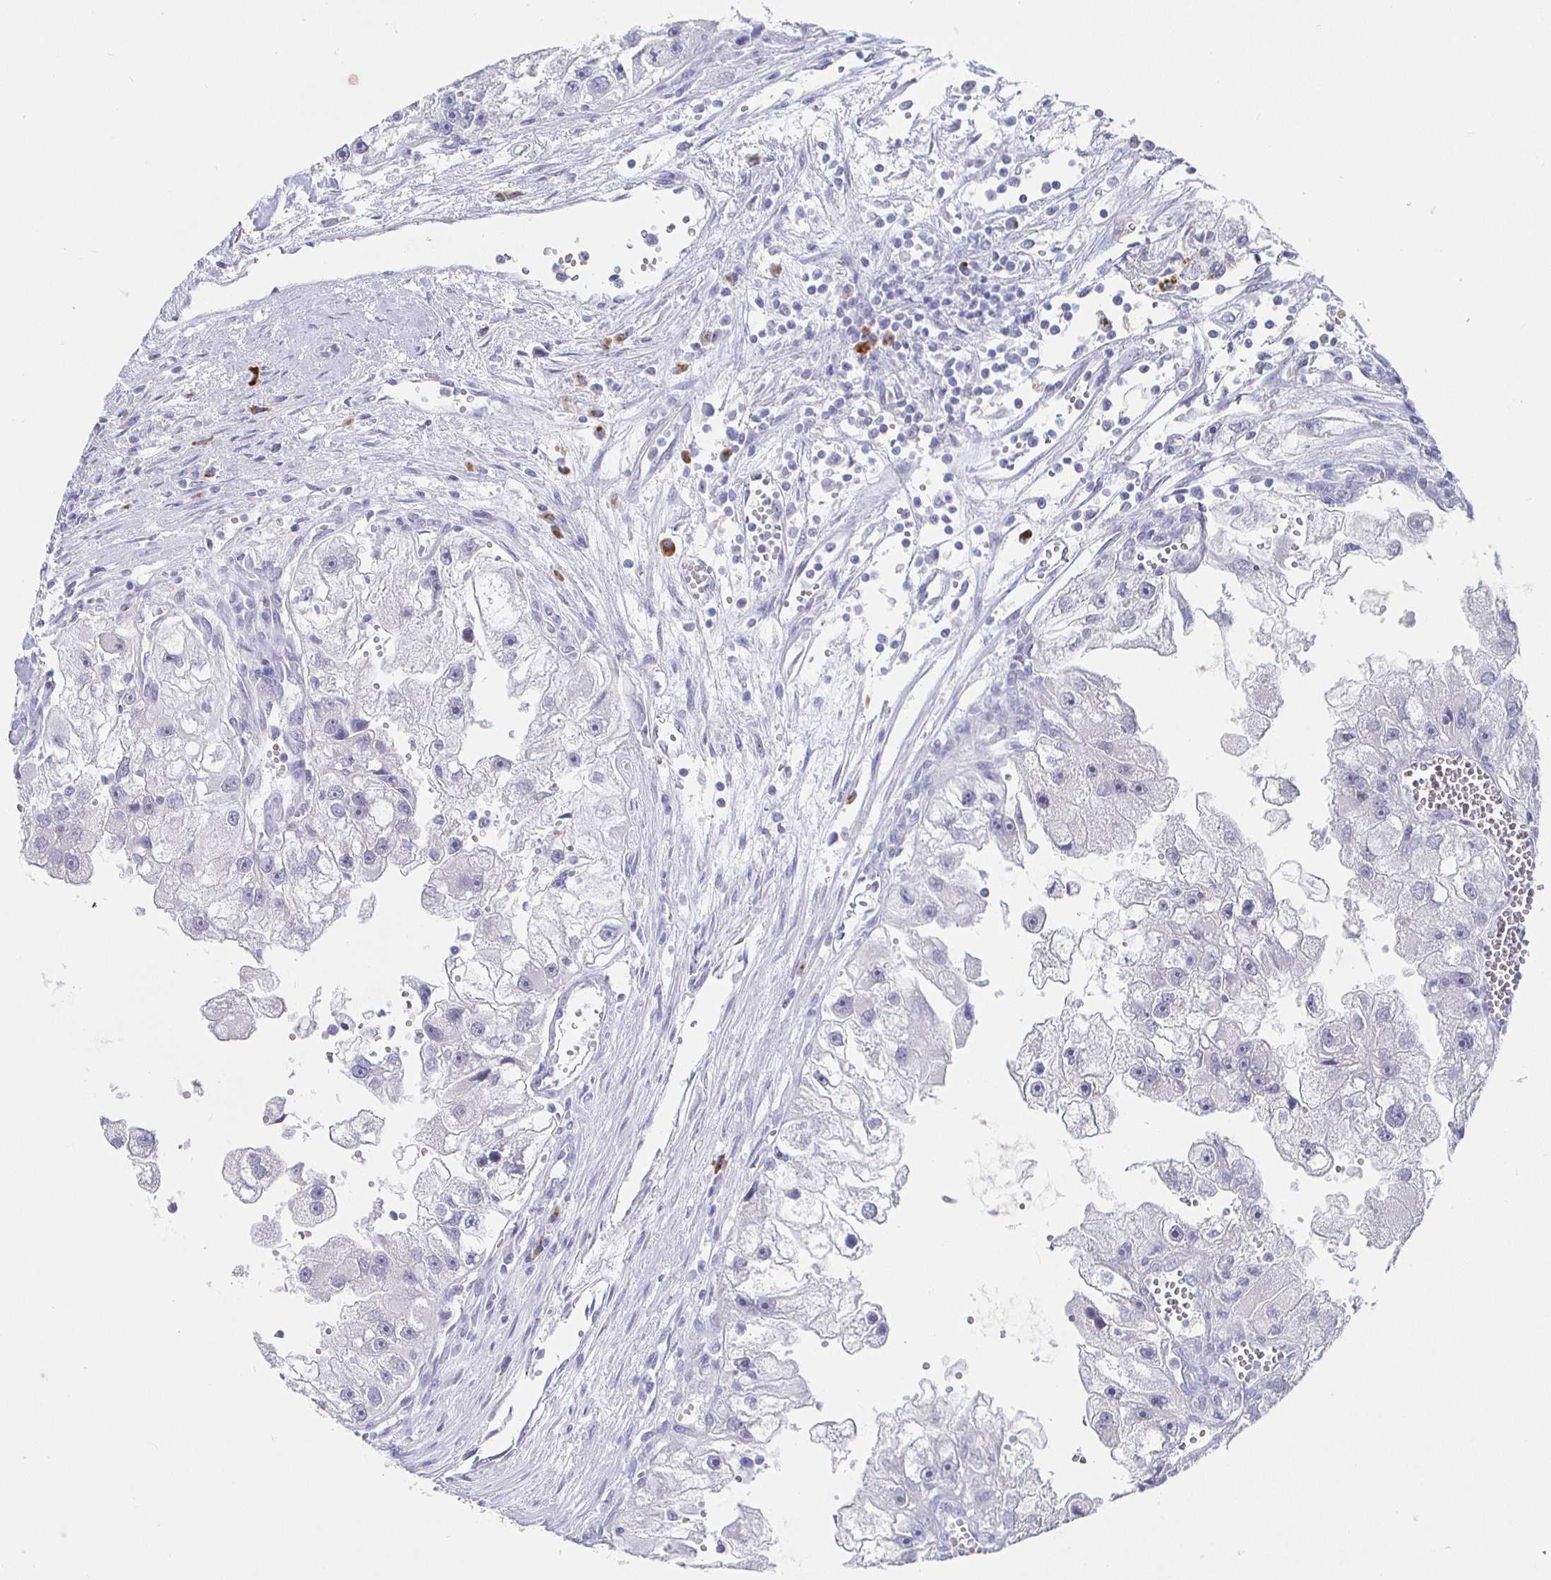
{"staining": {"intensity": "negative", "quantity": "none", "location": "none"}, "tissue": "renal cancer", "cell_type": "Tumor cells", "image_type": "cancer", "snomed": [{"axis": "morphology", "description": "Adenocarcinoma, NOS"}, {"axis": "topography", "description": "Kidney"}], "caption": "The immunohistochemistry (IHC) histopathology image has no significant staining in tumor cells of adenocarcinoma (renal) tissue.", "gene": "LRRC23", "patient": {"sex": "male", "age": 63}}